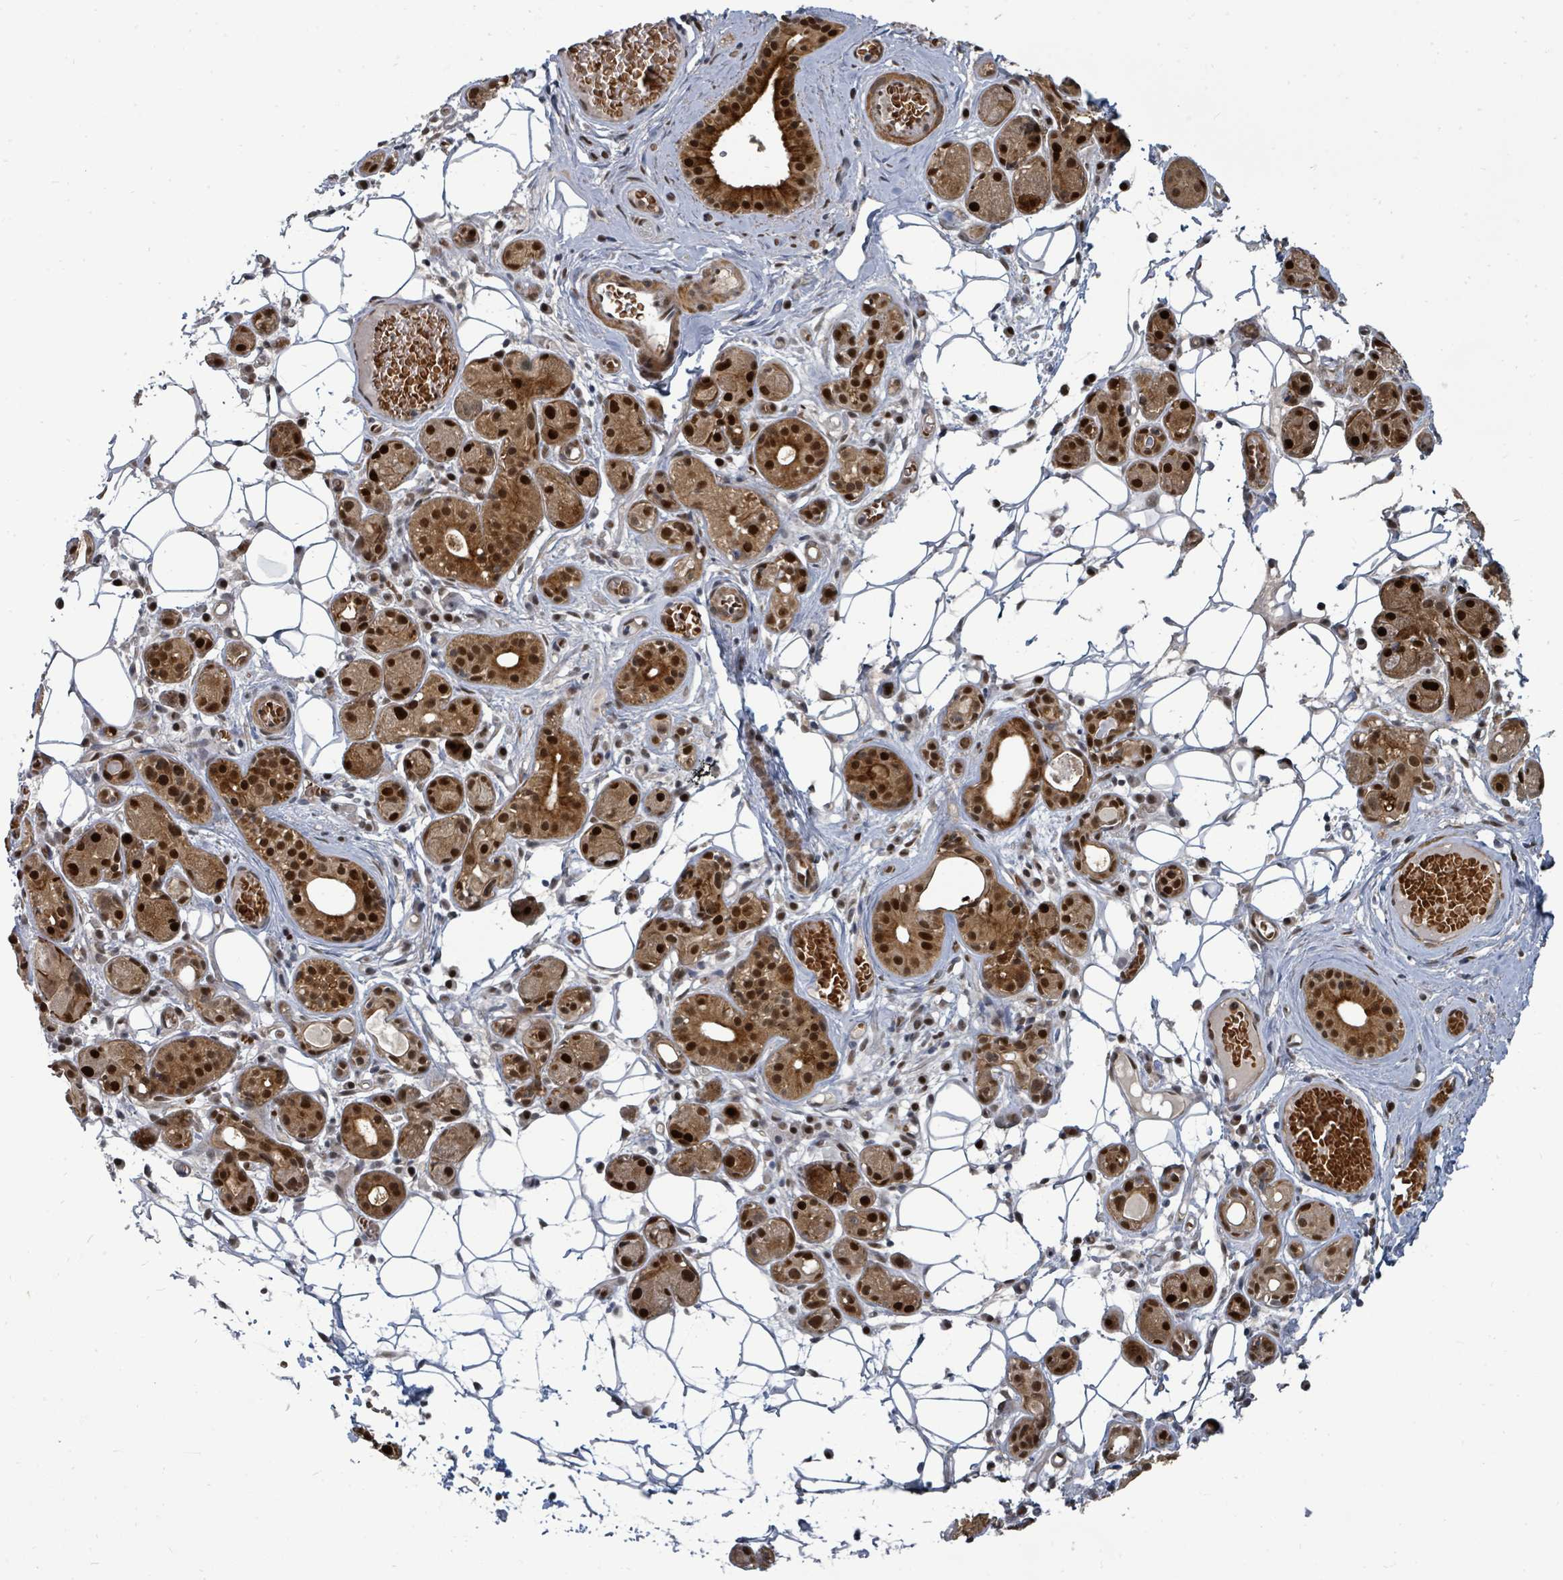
{"staining": {"intensity": "strong", "quantity": ">75%", "location": "cytoplasmic/membranous,nuclear"}, "tissue": "salivary gland", "cell_type": "Glandular cells", "image_type": "normal", "snomed": [{"axis": "morphology", "description": "Normal tissue, NOS"}, {"axis": "topography", "description": "Salivary gland"}], "caption": "Immunohistochemistry histopathology image of benign salivary gland stained for a protein (brown), which demonstrates high levels of strong cytoplasmic/membranous,nuclear staining in about >75% of glandular cells.", "gene": "TRDMT1", "patient": {"sex": "male", "age": 82}}